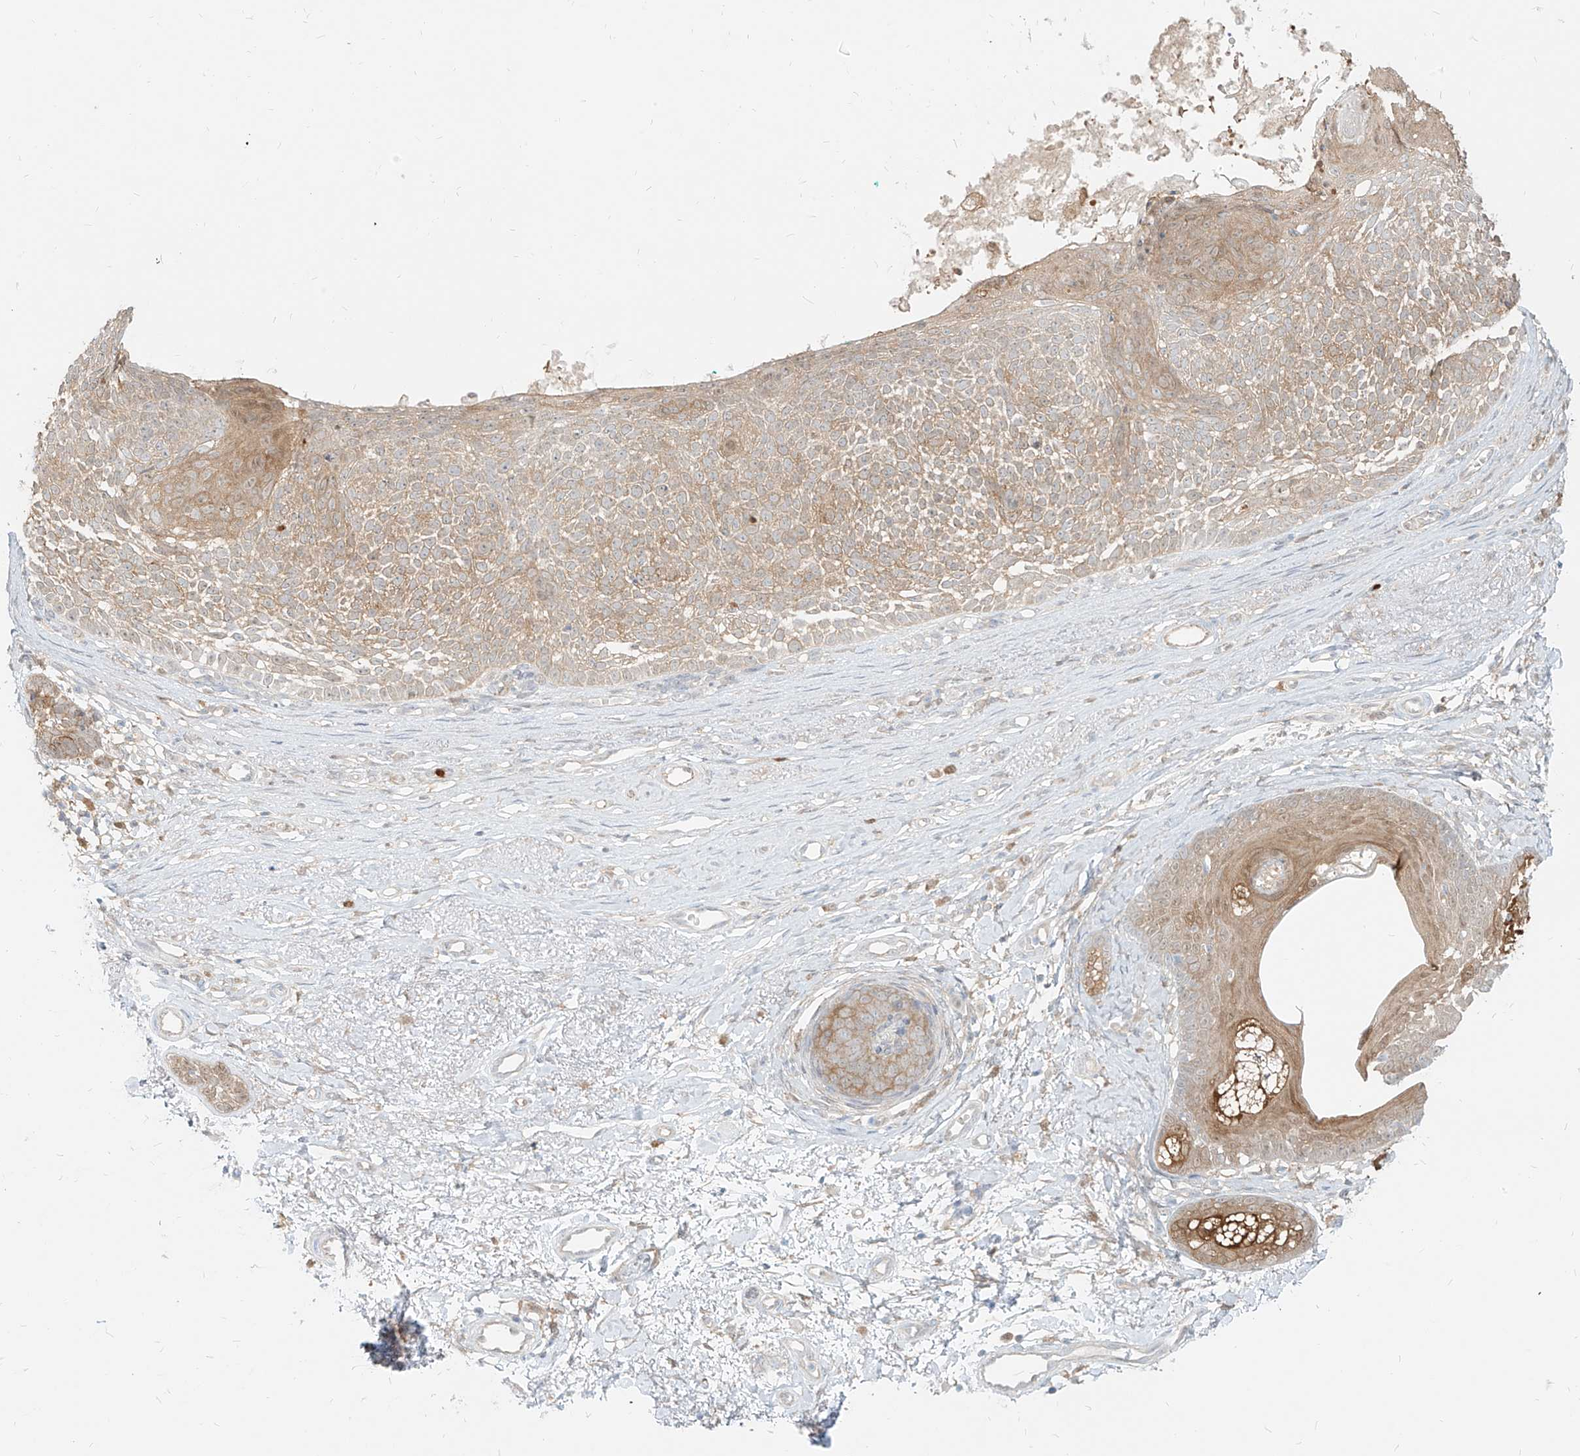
{"staining": {"intensity": "weak", "quantity": "25%-75%", "location": "cytoplasmic/membranous"}, "tissue": "skin cancer", "cell_type": "Tumor cells", "image_type": "cancer", "snomed": [{"axis": "morphology", "description": "Basal cell carcinoma"}, {"axis": "topography", "description": "Skin"}], "caption": "Skin cancer stained with a protein marker exhibits weak staining in tumor cells.", "gene": "PGD", "patient": {"sex": "female", "age": 81}}